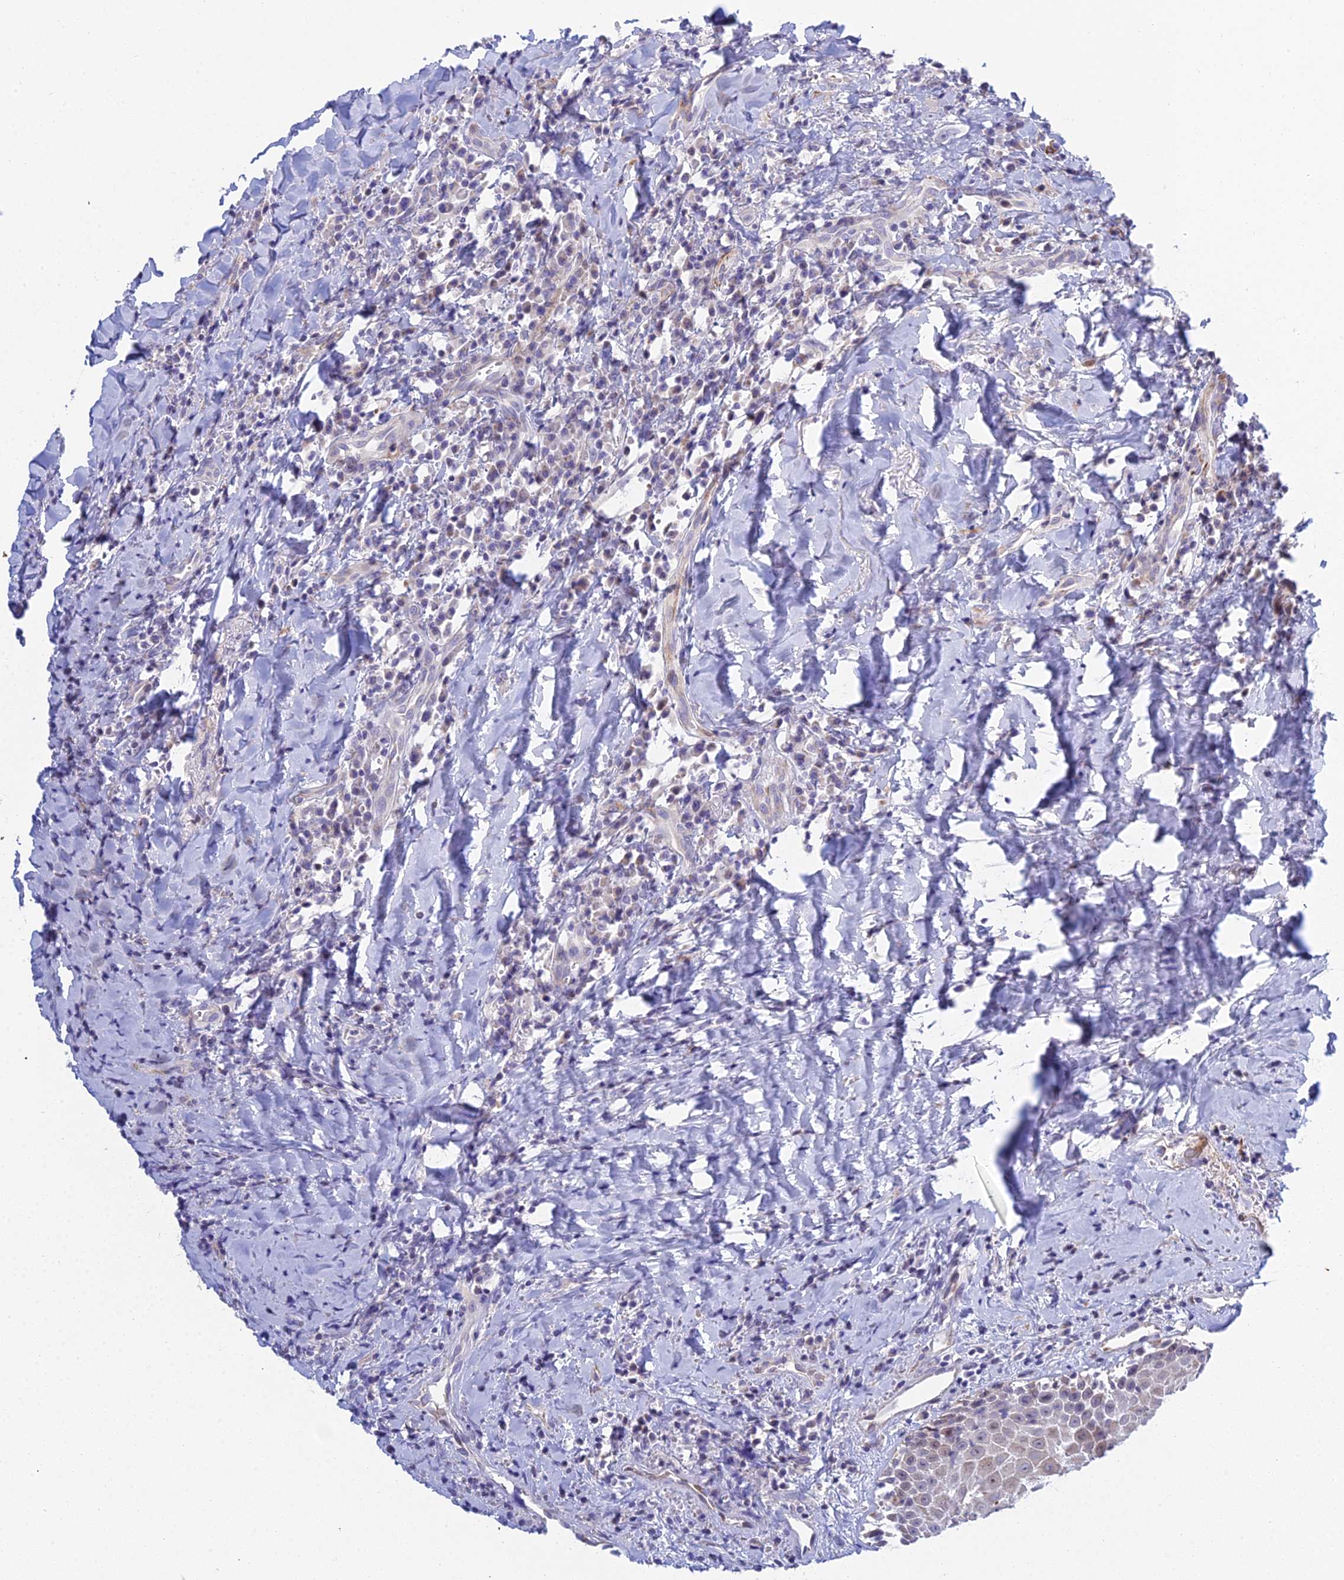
{"staining": {"intensity": "negative", "quantity": "none", "location": "none"}, "tissue": "head and neck cancer", "cell_type": "Tumor cells", "image_type": "cancer", "snomed": [{"axis": "morphology", "description": "Squamous cell carcinoma, NOS"}, {"axis": "topography", "description": "Head-Neck"}], "caption": "The histopathology image shows no significant expression in tumor cells of head and neck cancer (squamous cell carcinoma). (DAB (3,3'-diaminobenzidine) immunohistochemistry (IHC), high magnification).", "gene": "PRR13", "patient": {"sex": "female", "age": 70}}